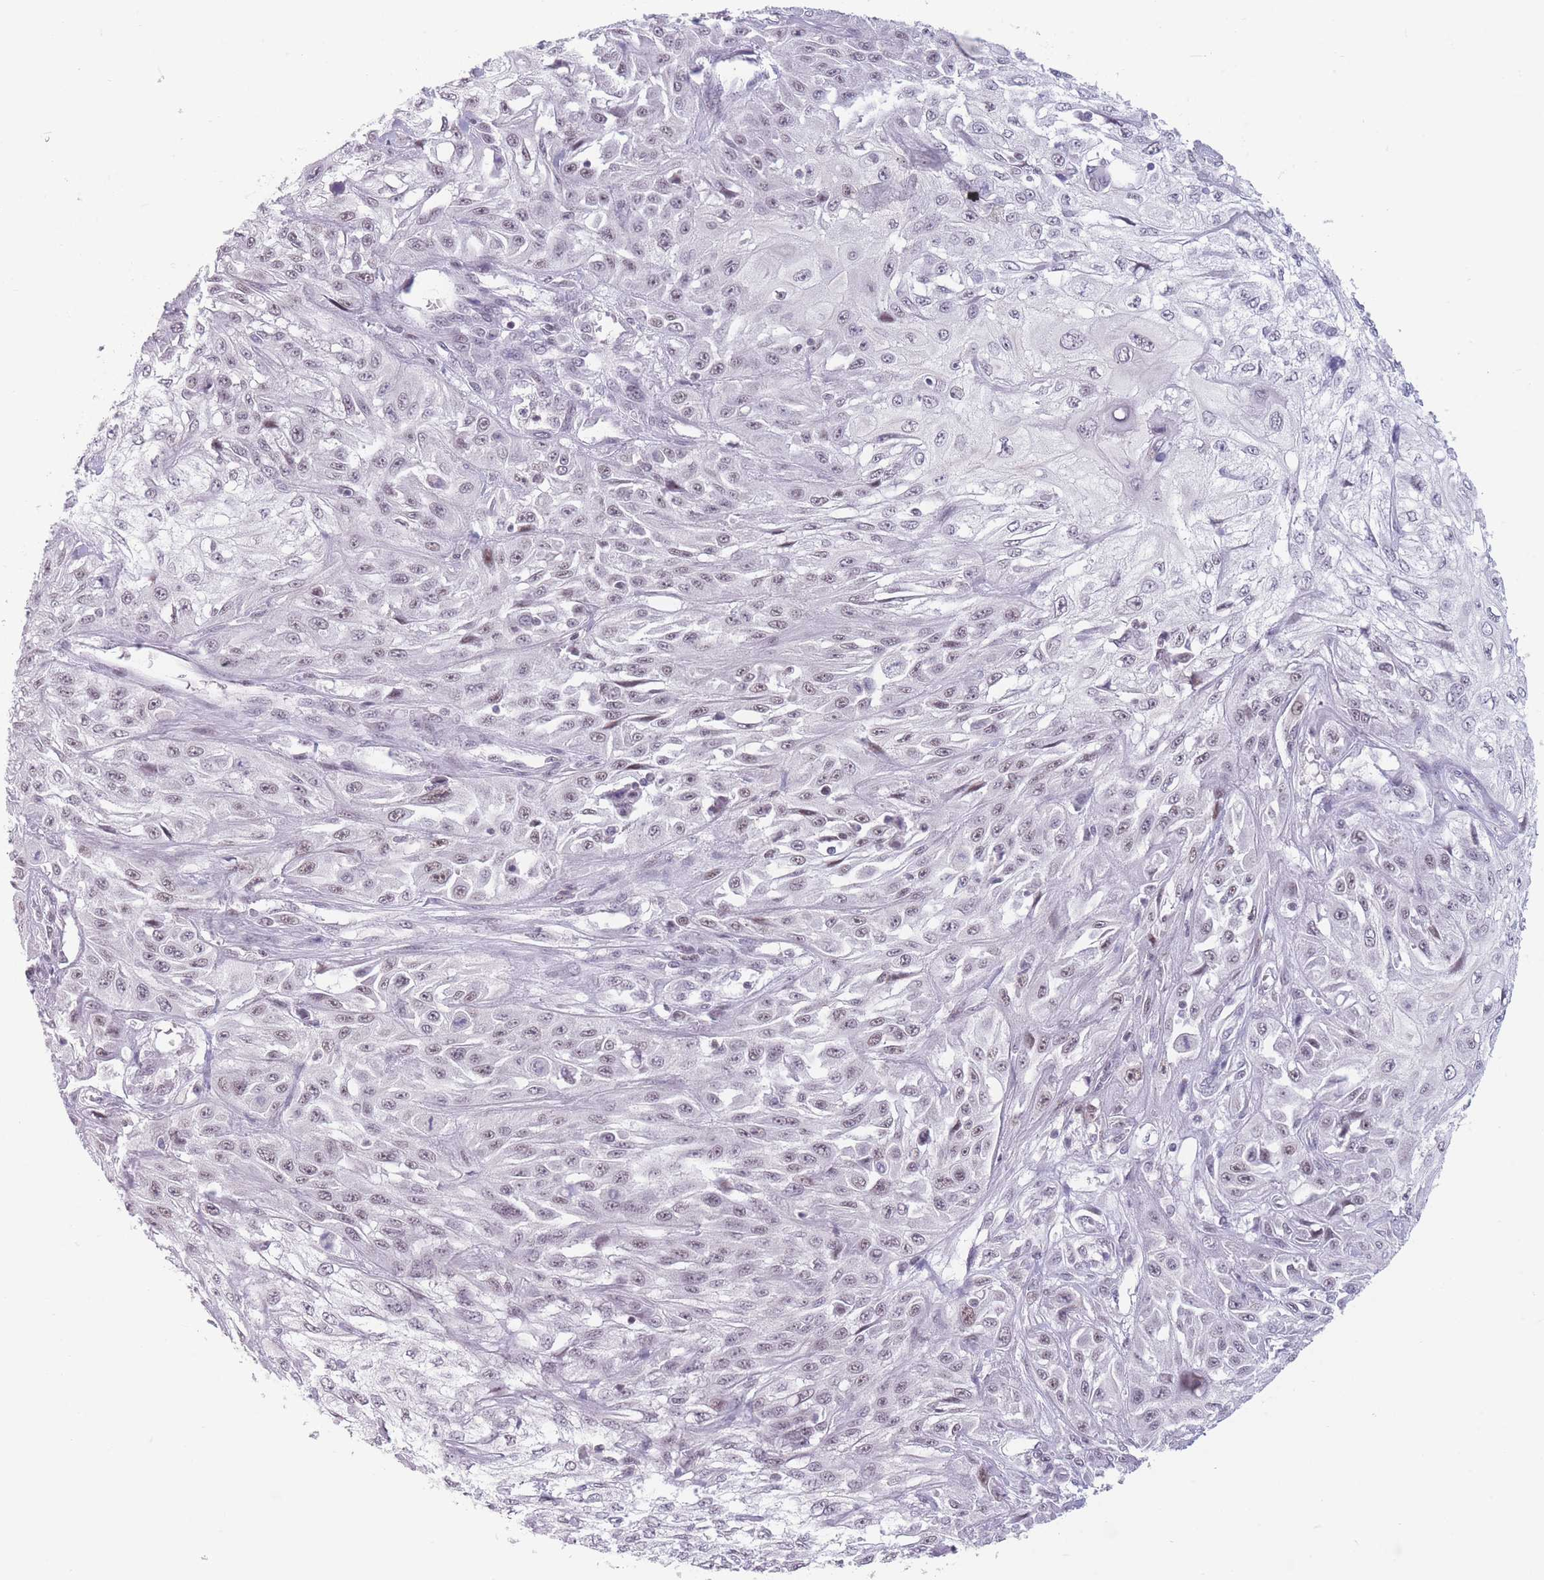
{"staining": {"intensity": "weak", "quantity": "<25%", "location": "nuclear"}, "tissue": "skin cancer", "cell_type": "Tumor cells", "image_type": "cancer", "snomed": [{"axis": "morphology", "description": "Squamous cell carcinoma, NOS"}, {"axis": "morphology", "description": "Squamous cell carcinoma, metastatic, NOS"}, {"axis": "topography", "description": "Skin"}, {"axis": "topography", "description": "Lymph node"}], "caption": "IHC photomicrograph of skin cancer stained for a protein (brown), which shows no expression in tumor cells.", "gene": "ARID3B", "patient": {"sex": "male", "age": 75}}